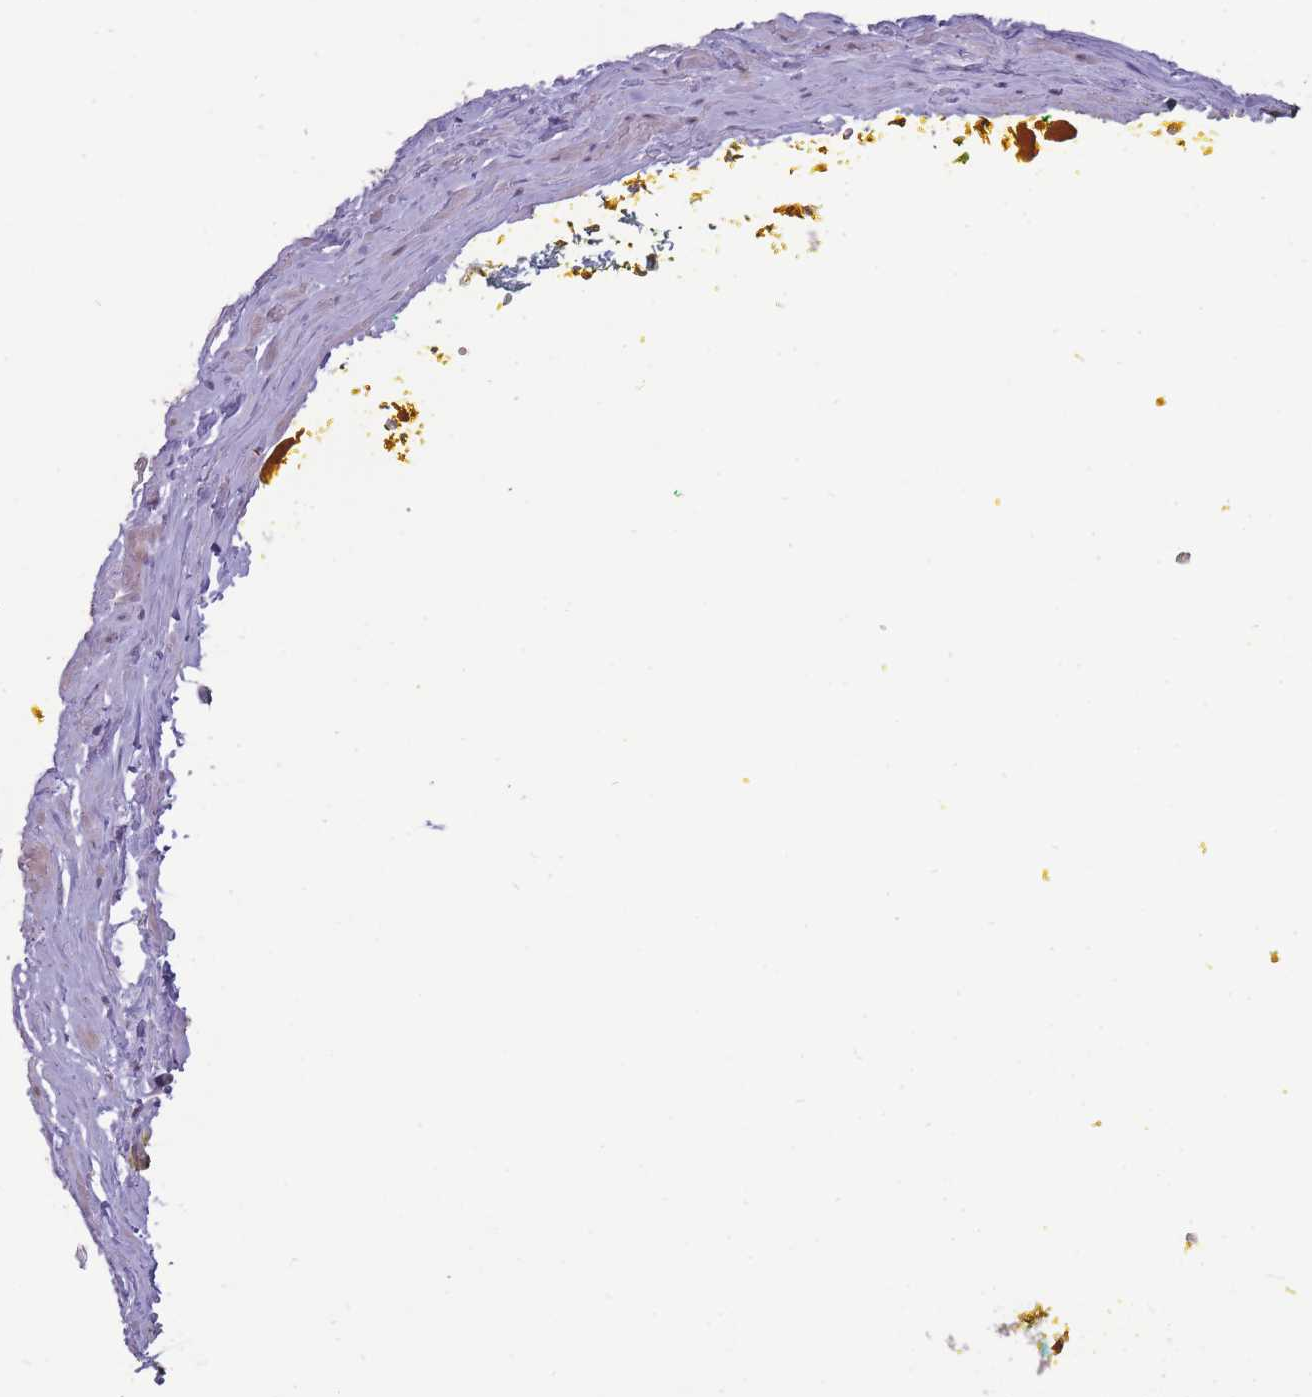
{"staining": {"intensity": "moderate", "quantity": ">75%", "location": "cytoplasmic/membranous"}, "tissue": "prostate cancer", "cell_type": "Tumor cells", "image_type": "cancer", "snomed": [{"axis": "morphology", "description": "Adenocarcinoma, High grade"}, {"axis": "topography", "description": "Prostate"}], "caption": "Immunohistochemical staining of human prostate adenocarcinoma (high-grade) displays medium levels of moderate cytoplasmic/membranous positivity in approximately >75% of tumor cells. (DAB (3,3'-diaminobenzidine) IHC, brown staining for protein, blue staining for nuclei).", "gene": "MCIDAS", "patient": {"sex": "male", "age": 72}}